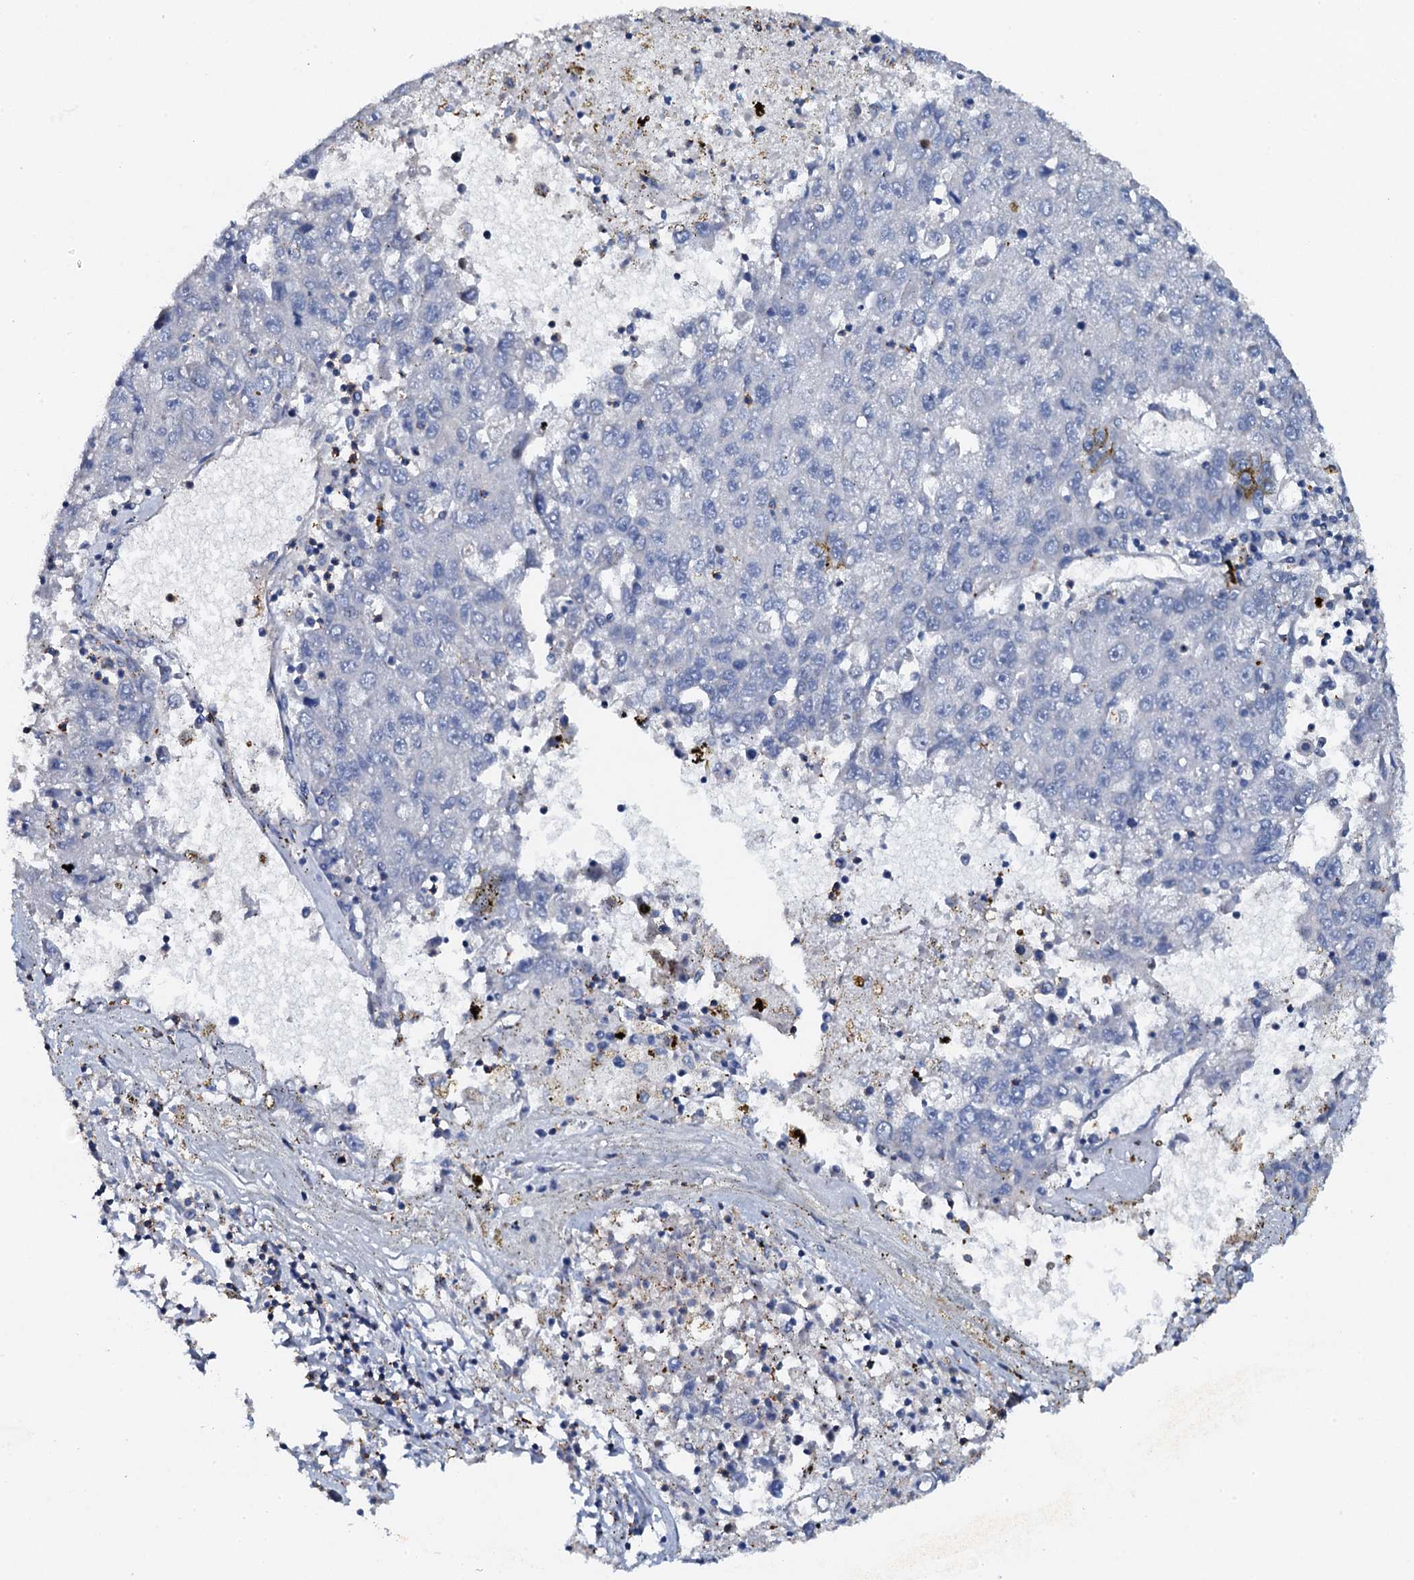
{"staining": {"intensity": "negative", "quantity": "none", "location": "none"}, "tissue": "liver cancer", "cell_type": "Tumor cells", "image_type": "cancer", "snomed": [{"axis": "morphology", "description": "Carcinoma, Hepatocellular, NOS"}, {"axis": "topography", "description": "Liver"}], "caption": "IHC of human liver cancer (hepatocellular carcinoma) exhibits no expression in tumor cells.", "gene": "MS4A4E", "patient": {"sex": "male", "age": 49}}